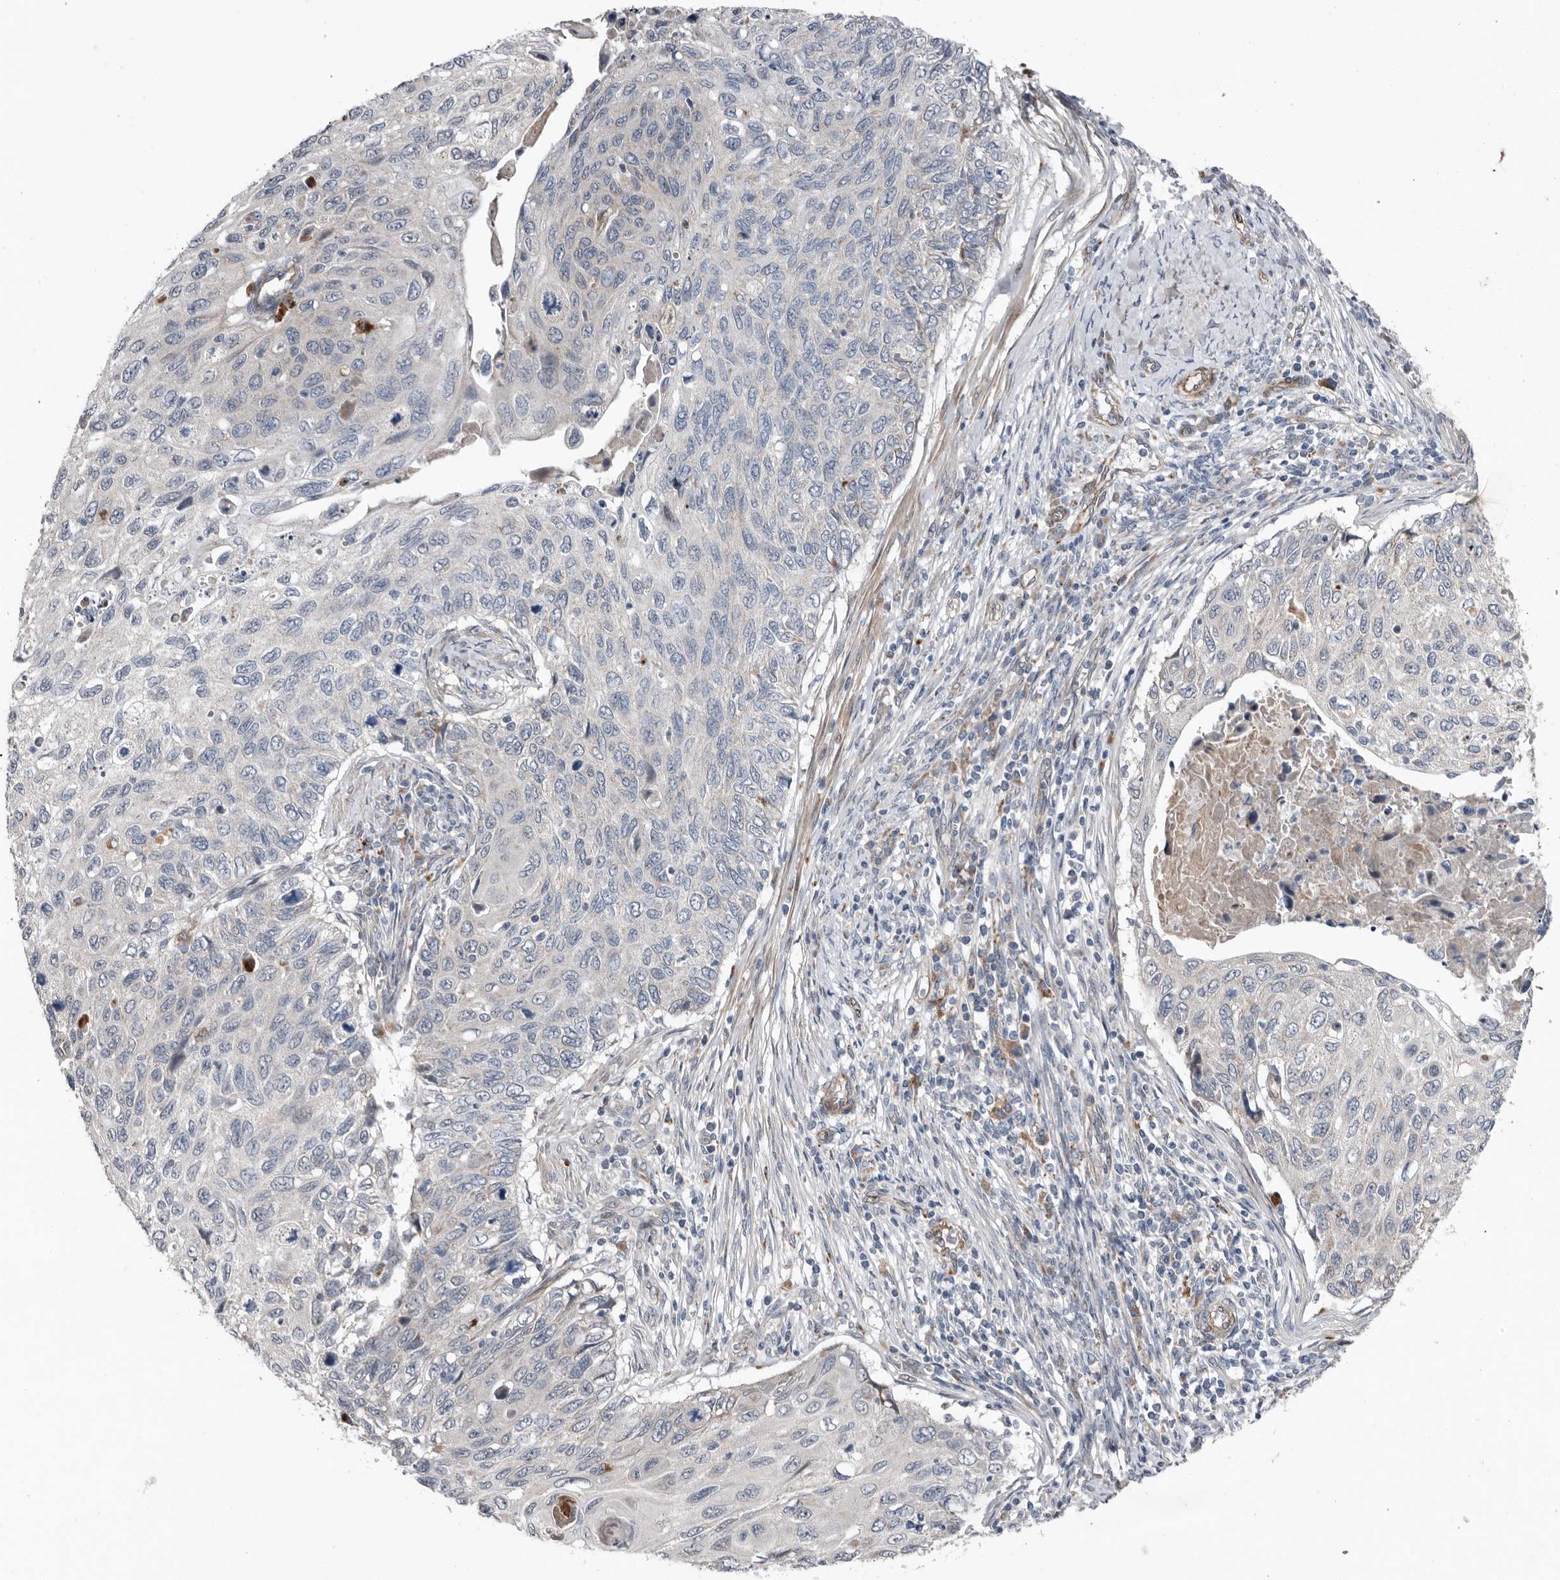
{"staining": {"intensity": "negative", "quantity": "none", "location": "none"}, "tissue": "cervical cancer", "cell_type": "Tumor cells", "image_type": "cancer", "snomed": [{"axis": "morphology", "description": "Squamous cell carcinoma, NOS"}, {"axis": "topography", "description": "Cervix"}], "caption": "IHC of cervical cancer demonstrates no positivity in tumor cells. (DAB (3,3'-diaminobenzidine) immunohistochemistry (IHC), high magnification).", "gene": "RANBP17", "patient": {"sex": "female", "age": 70}}